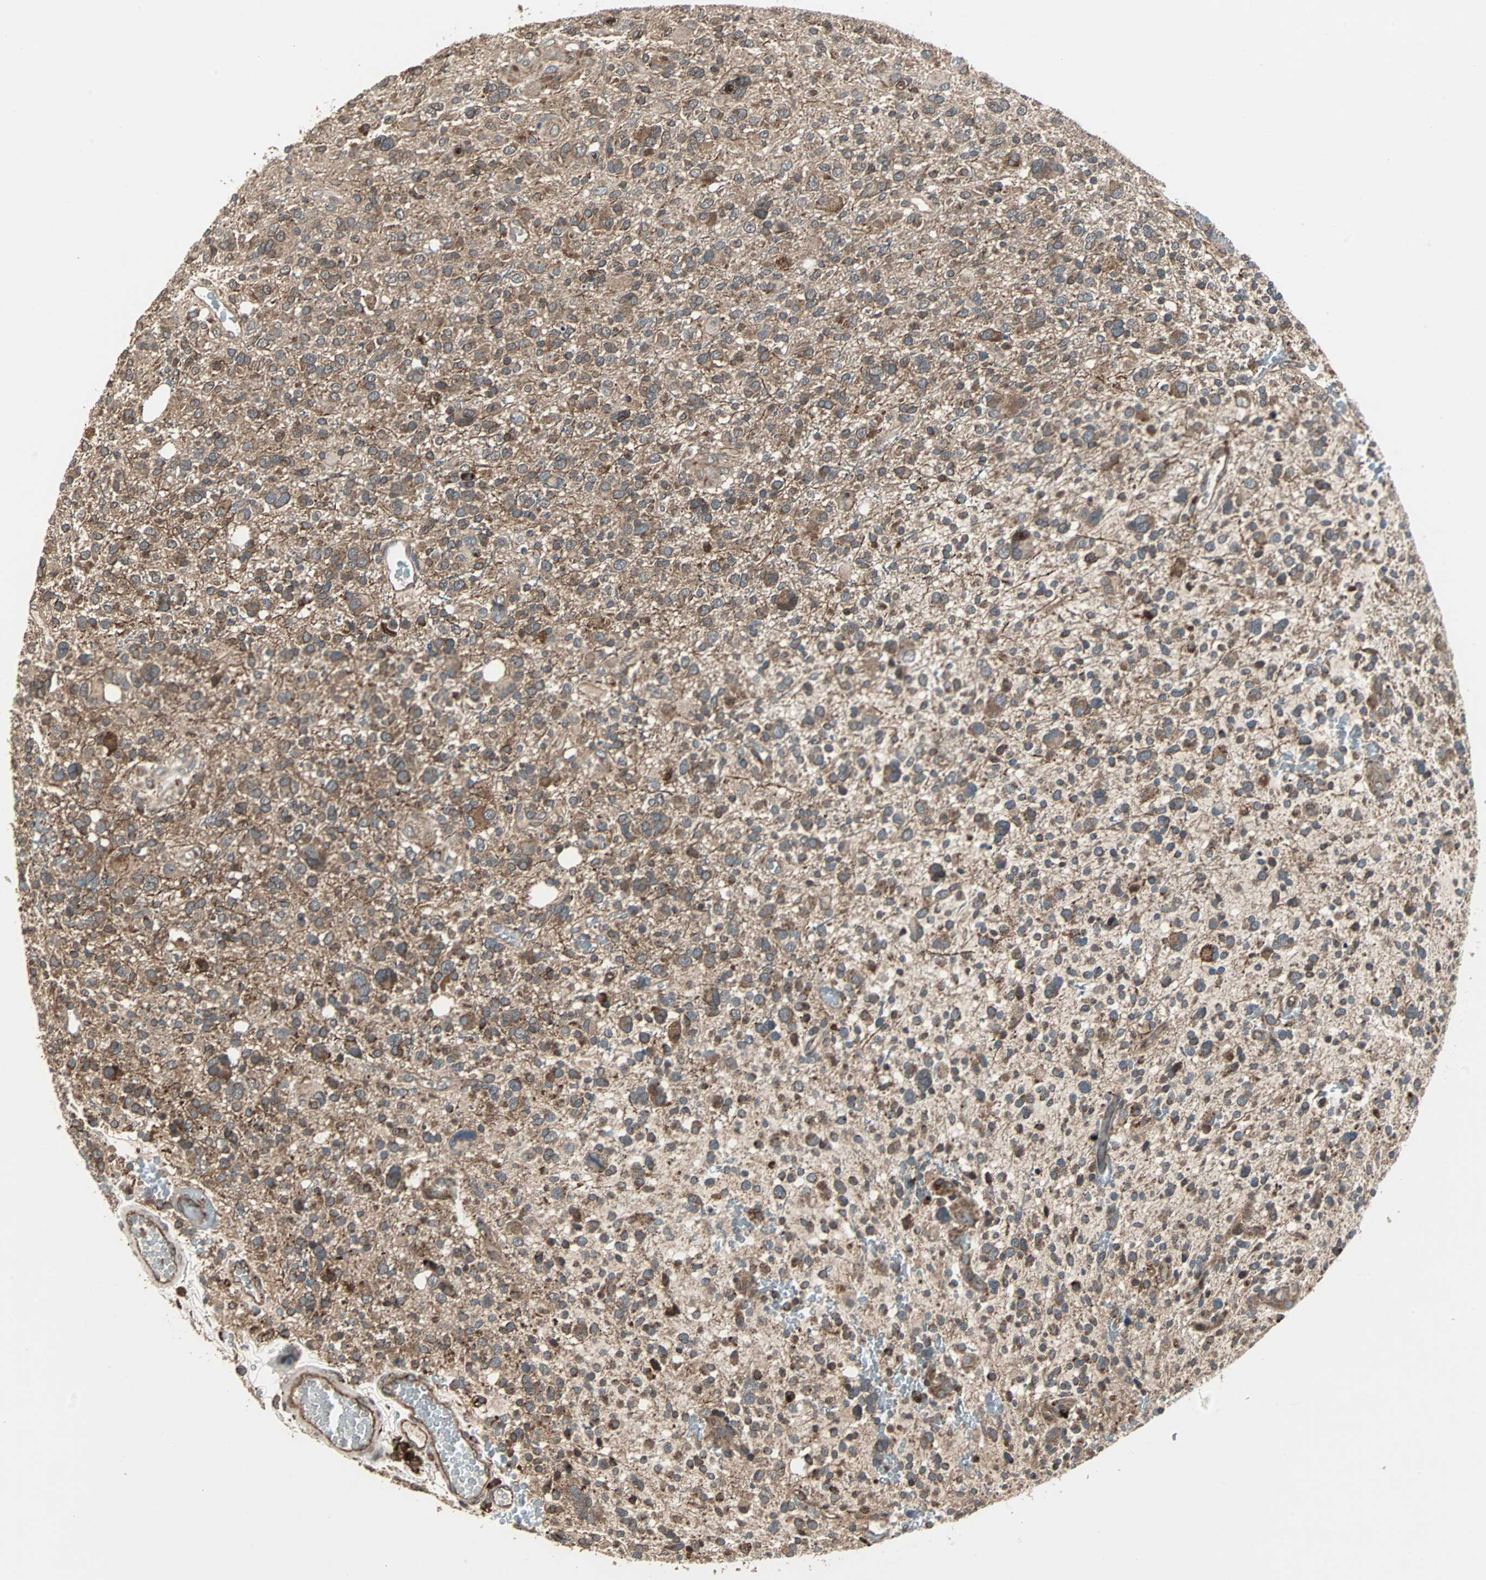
{"staining": {"intensity": "moderate", "quantity": ">75%", "location": "cytoplasmic/membranous"}, "tissue": "glioma", "cell_type": "Tumor cells", "image_type": "cancer", "snomed": [{"axis": "morphology", "description": "Glioma, malignant, High grade"}, {"axis": "topography", "description": "Brain"}], "caption": "Glioma stained with a protein marker demonstrates moderate staining in tumor cells.", "gene": "RAB7A", "patient": {"sex": "male", "age": 48}}